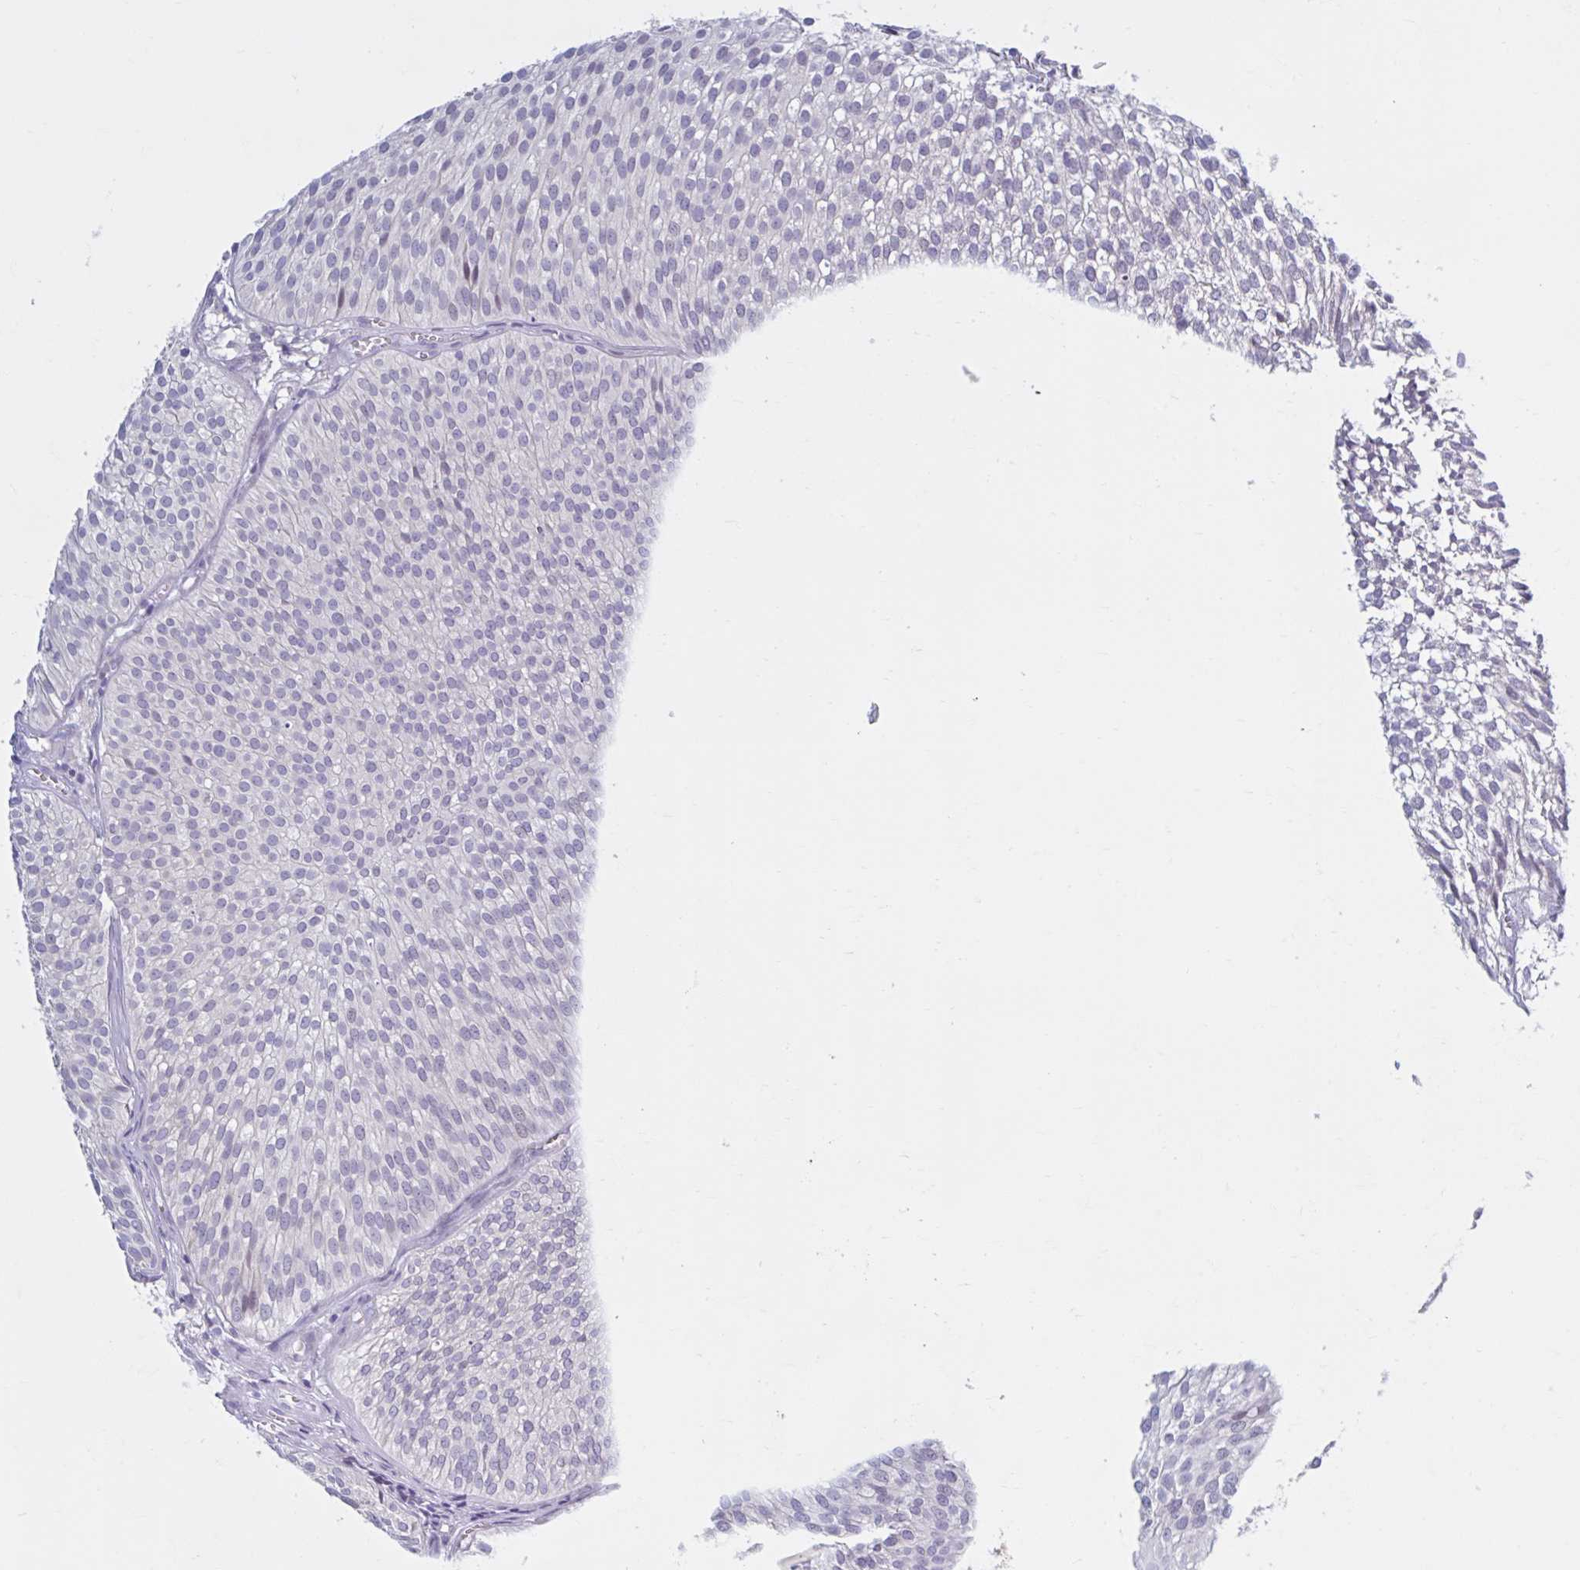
{"staining": {"intensity": "negative", "quantity": "none", "location": "none"}, "tissue": "urothelial cancer", "cell_type": "Tumor cells", "image_type": "cancer", "snomed": [{"axis": "morphology", "description": "Urothelial carcinoma, Low grade"}, {"axis": "topography", "description": "Urinary bladder"}], "caption": "An image of human low-grade urothelial carcinoma is negative for staining in tumor cells.", "gene": "FAM153A", "patient": {"sex": "male", "age": 91}}